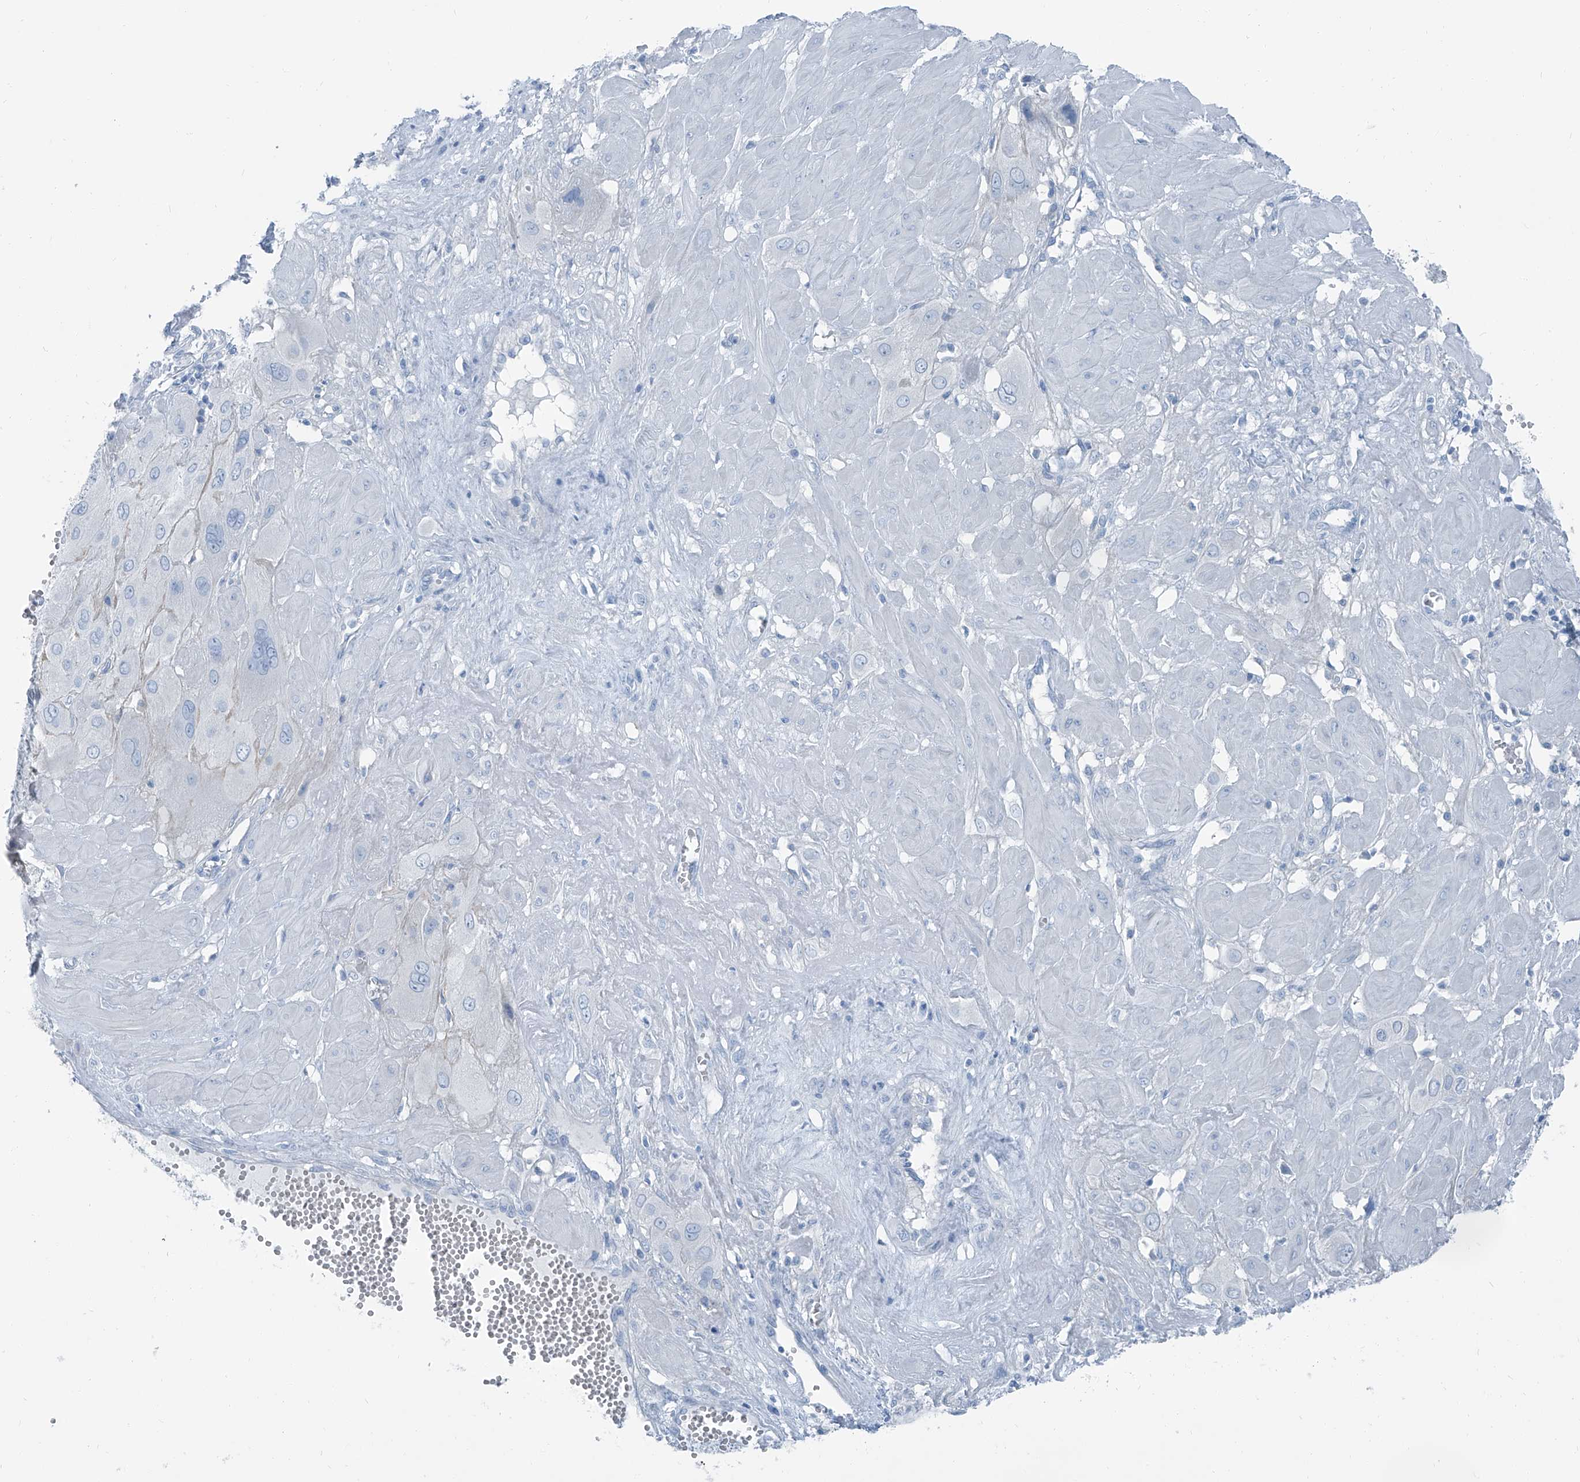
{"staining": {"intensity": "negative", "quantity": "none", "location": "none"}, "tissue": "cervical cancer", "cell_type": "Tumor cells", "image_type": "cancer", "snomed": [{"axis": "morphology", "description": "Squamous cell carcinoma, NOS"}, {"axis": "topography", "description": "Cervix"}], "caption": "The histopathology image shows no staining of tumor cells in squamous cell carcinoma (cervical). (Brightfield microscopy of DAB (3,3'-diaminobenzidine) immunohistochemistry (IHC) at high magnification).", "gene": "RGN", "patient": {"sex": "female", "age": 34}}